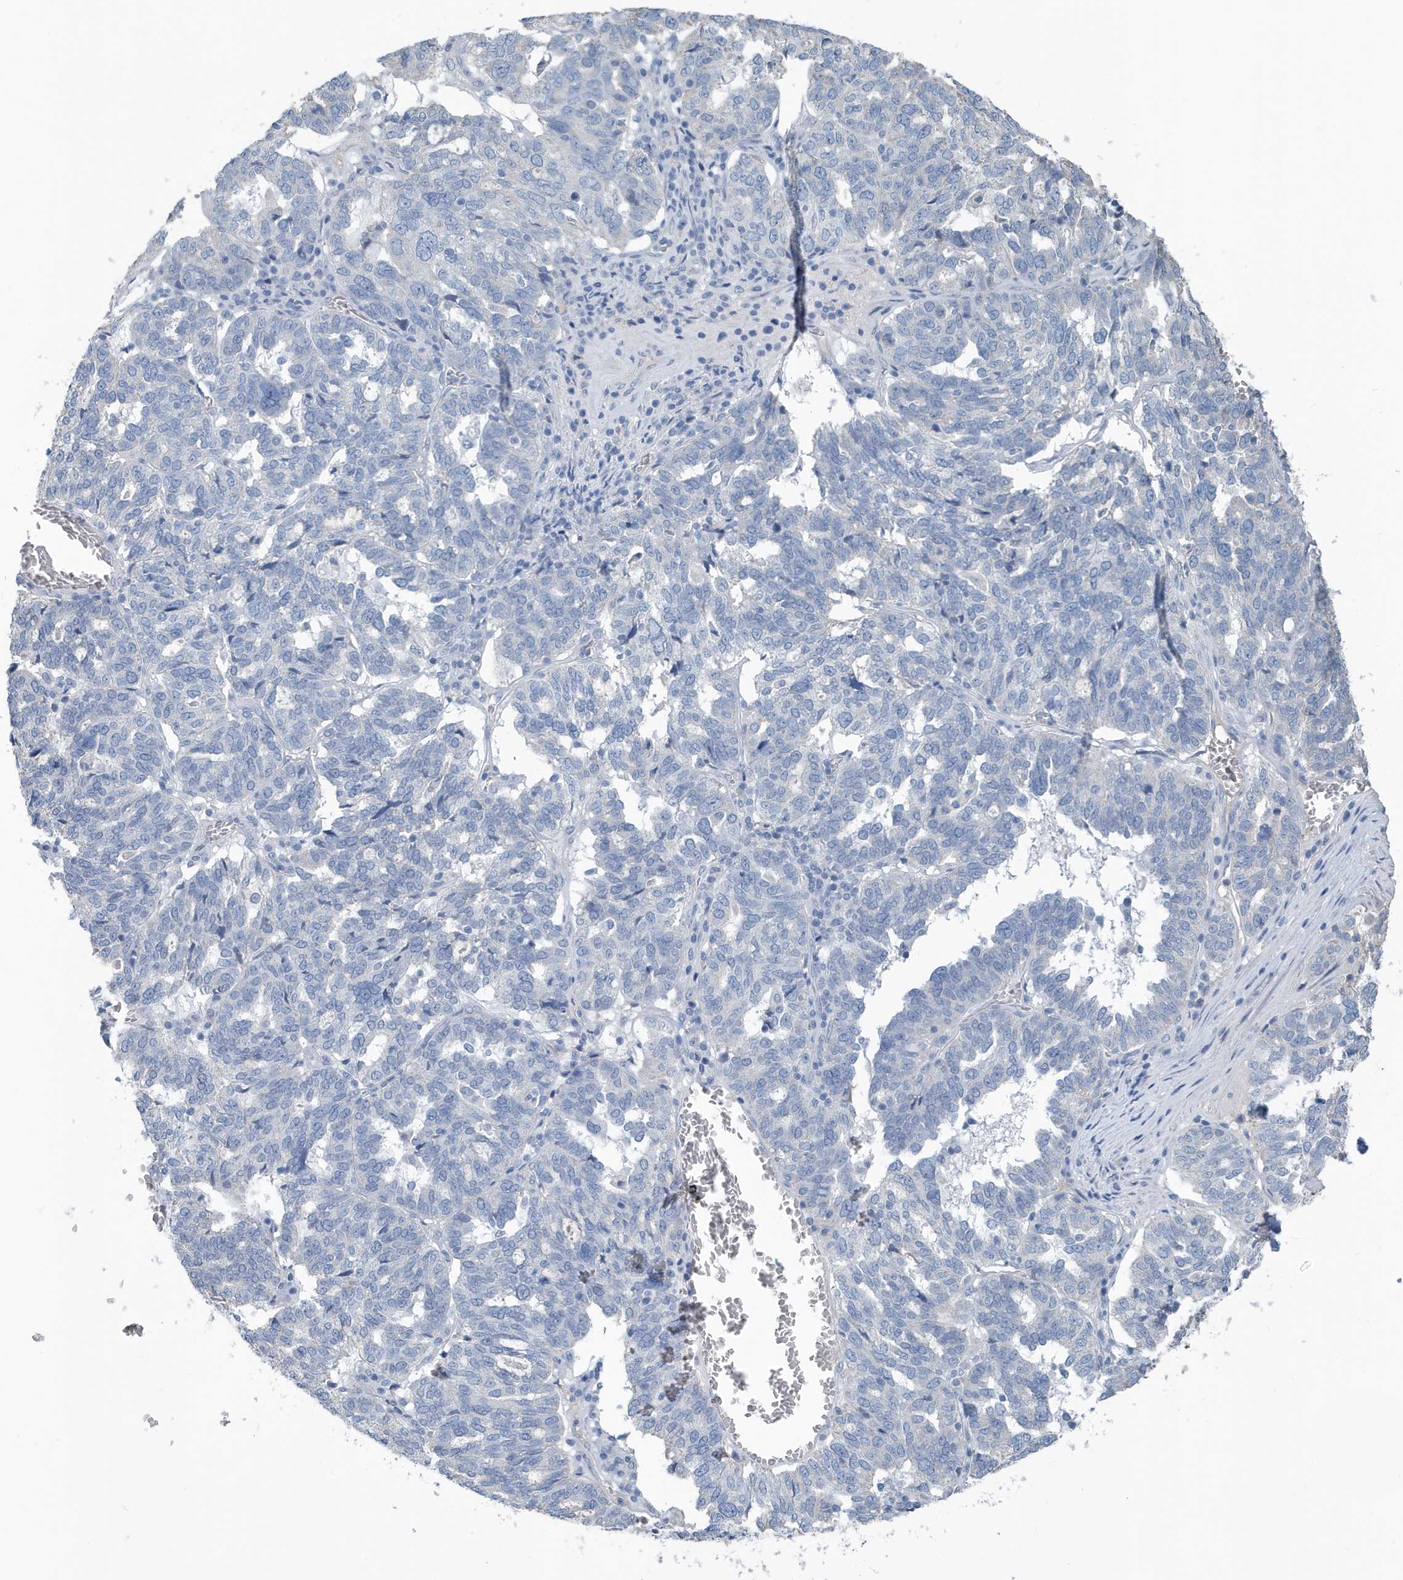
{"staining": {"intensity": "negative", "quantity": "none", "location": "none"}, "tissue": "ovarian cancer", "cell_type": "Tumor cells", "image_type": "cancer", "snomed": [{"axis": "morphology", "description": "Cystadenocarcinoma, serous, NOS"}, {"axis": "topography", "description": "Ovary"}], "caption": "DAB immunohistochemical staining of human serous cystadenocarcinoma (ovarian) exhibits no significant expression in tumor cells.", "gene": "UGT2B4", "patient": {"sex": "female", "age": 59}}